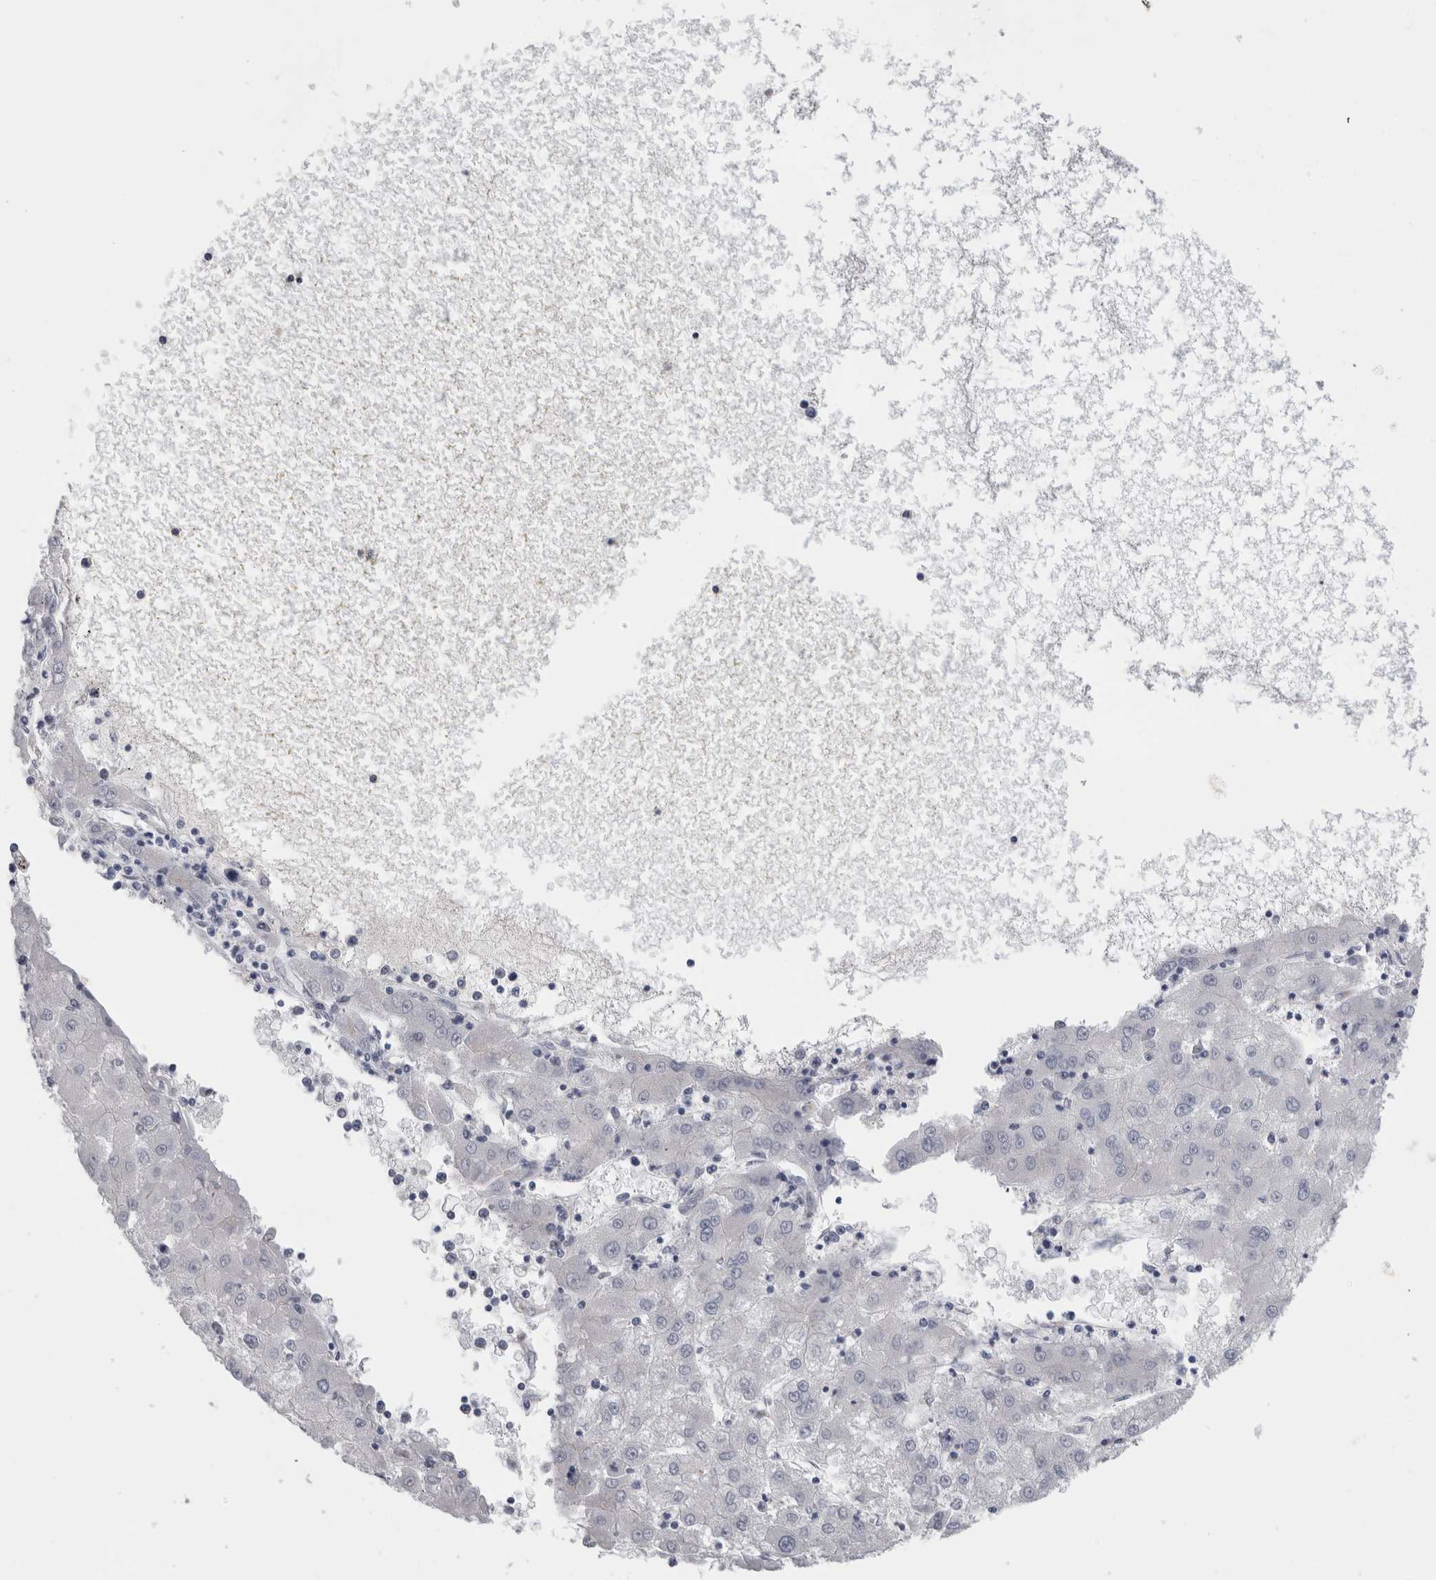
{"staining": {"intensity": "negative", "quantity": "none", "location": "none"}, "tissue": "liver cancer", "cell_type": "Tumor cells", "image_type": "cancer", "snomed": [{"axis": "morphology", "description": "Carcinoma, Hepatocellular, NOS"}, {"axis": "topography", "description": "Liver"}], "caption": "Immunohistochemical staining of human liver cancer exhibits no significant expression in tumor cells. Nuclei are stained in blue.", "gene": "AKAP9", "patient": {"sex": "male", "age": 72}}